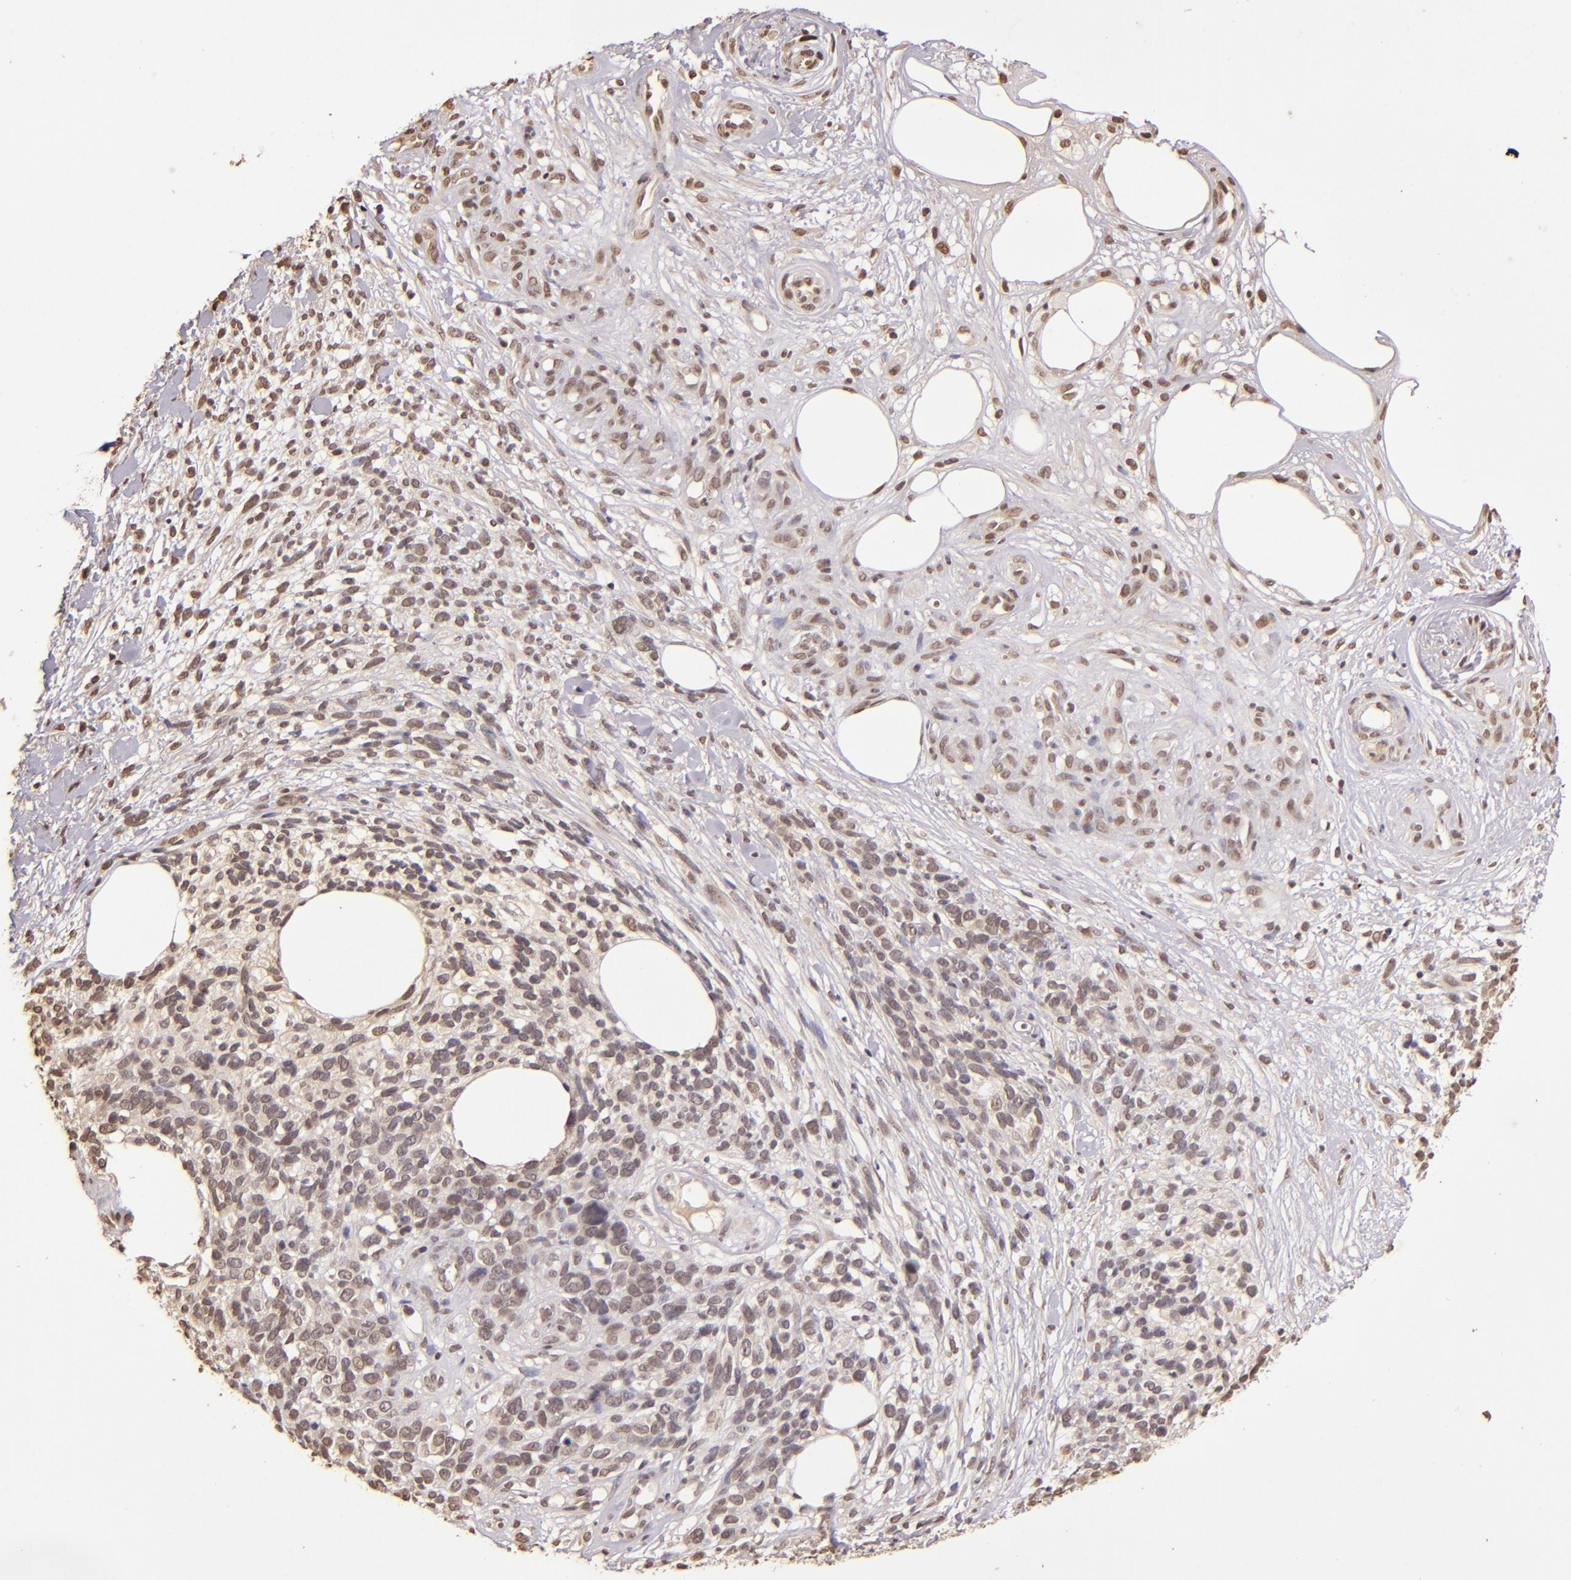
{"staining": {"intensity": "negative", "quantity": "none", "location": "none"}, "tissue": "melanoma", "cell_type": "Tumor cells", "image_type": "cancer", "snomed": [{"axis": "morphology", "description": "Malignant melanoma, NOS"}, {"axis": "topography", "description": "Skin"}], "caption": "DAB (3,3'-diaminobenzidine) immunohistochemical staining of malignant melanoma reveals no significant staining in tumor cells.", "gene": "CUL1", "patient": {"sex": "female", "age": 85}}